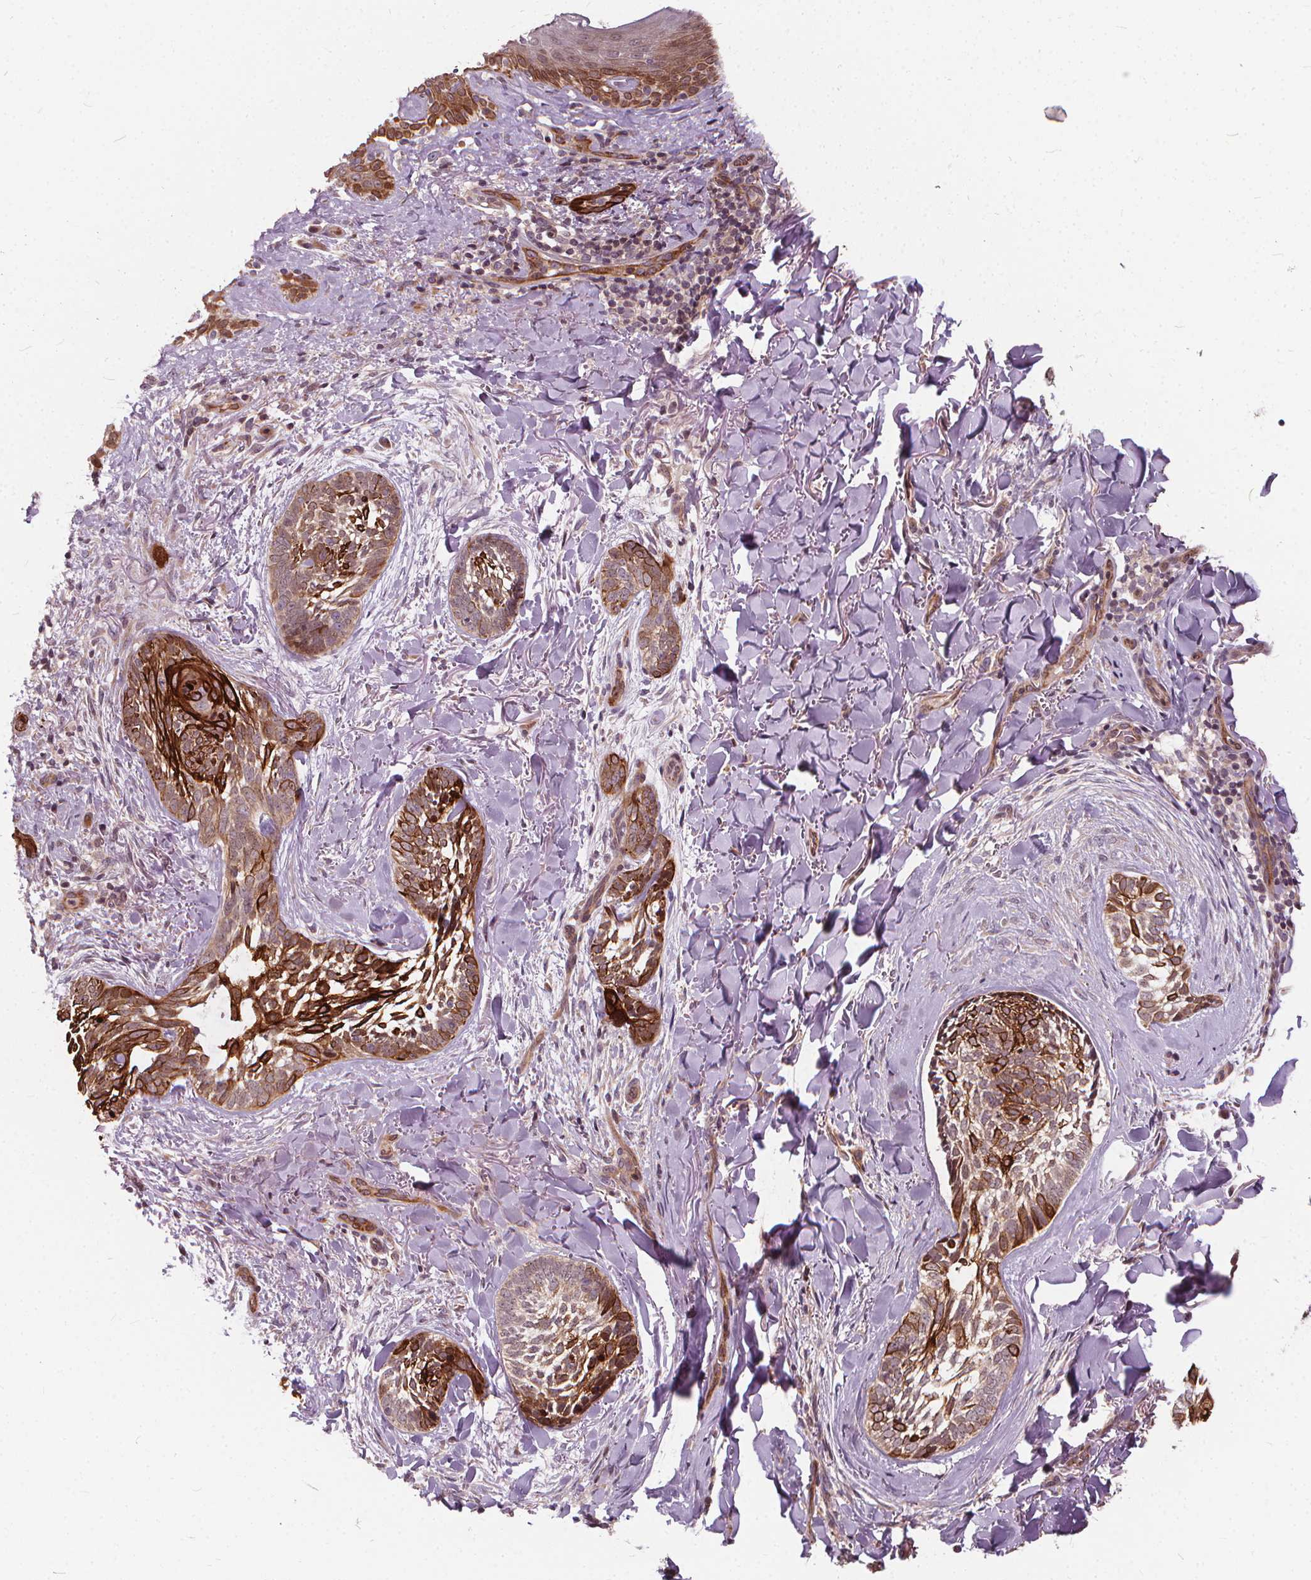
{"staining": {"intensity": "moderate", "quantity": ">75%", "location": "cytoplasmic/membranous"}, "tissue": "skin cancer", "cell_type": "Tumor cells", "image_type": "cancer", "snomed": [{"axis": "morphology", "description": "Basal cell carcinoma"}, {"axis": "topography", "description": "Skin"}], "caption": "Protein expression analysis of basal cell carcinoma (skin) displays moderate cytoplasmic/membranous positivity in about >75% of tumor cells.", "gene": "INPP5E", "patient": {"sex": "female", "age": 68}}